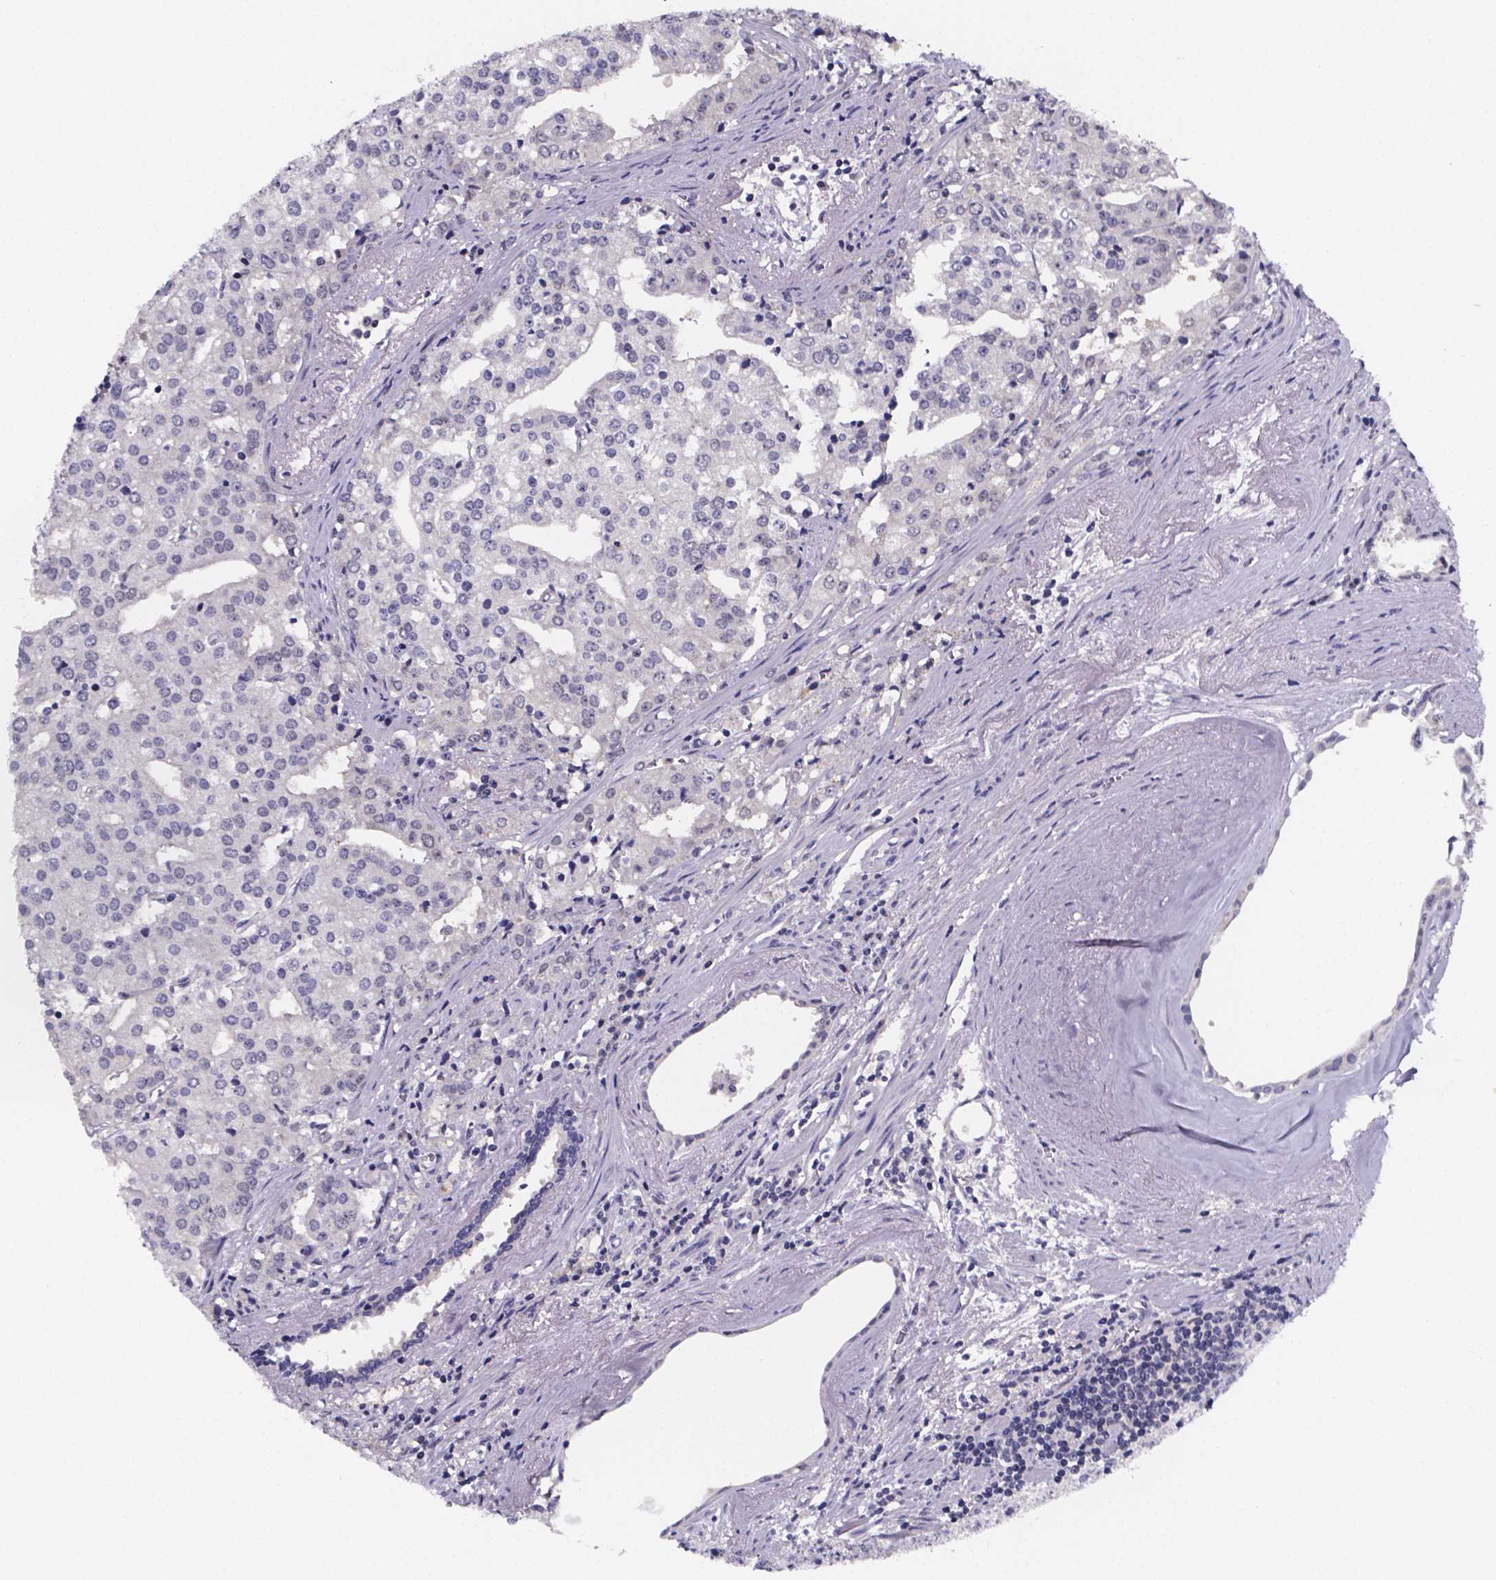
{"staining": {"intensity": "negative", "quantity": "none", "location": "none"}, "tissue": "prostate cancer", "cell_type": "Tumor cells", "image_type": "cancer", "snomed": [{"axis": "morphology", "description": "Adenocarcinoma, High grade"}, {"axis": "topography", "description": "Prostate"}], "caption": "Immunohistochemistry (IHC) of prostate cancer exhibits no positivity in tumor cells.", "gene": "IZUMO1", "patient": {"sex": "male", "age": 68}}